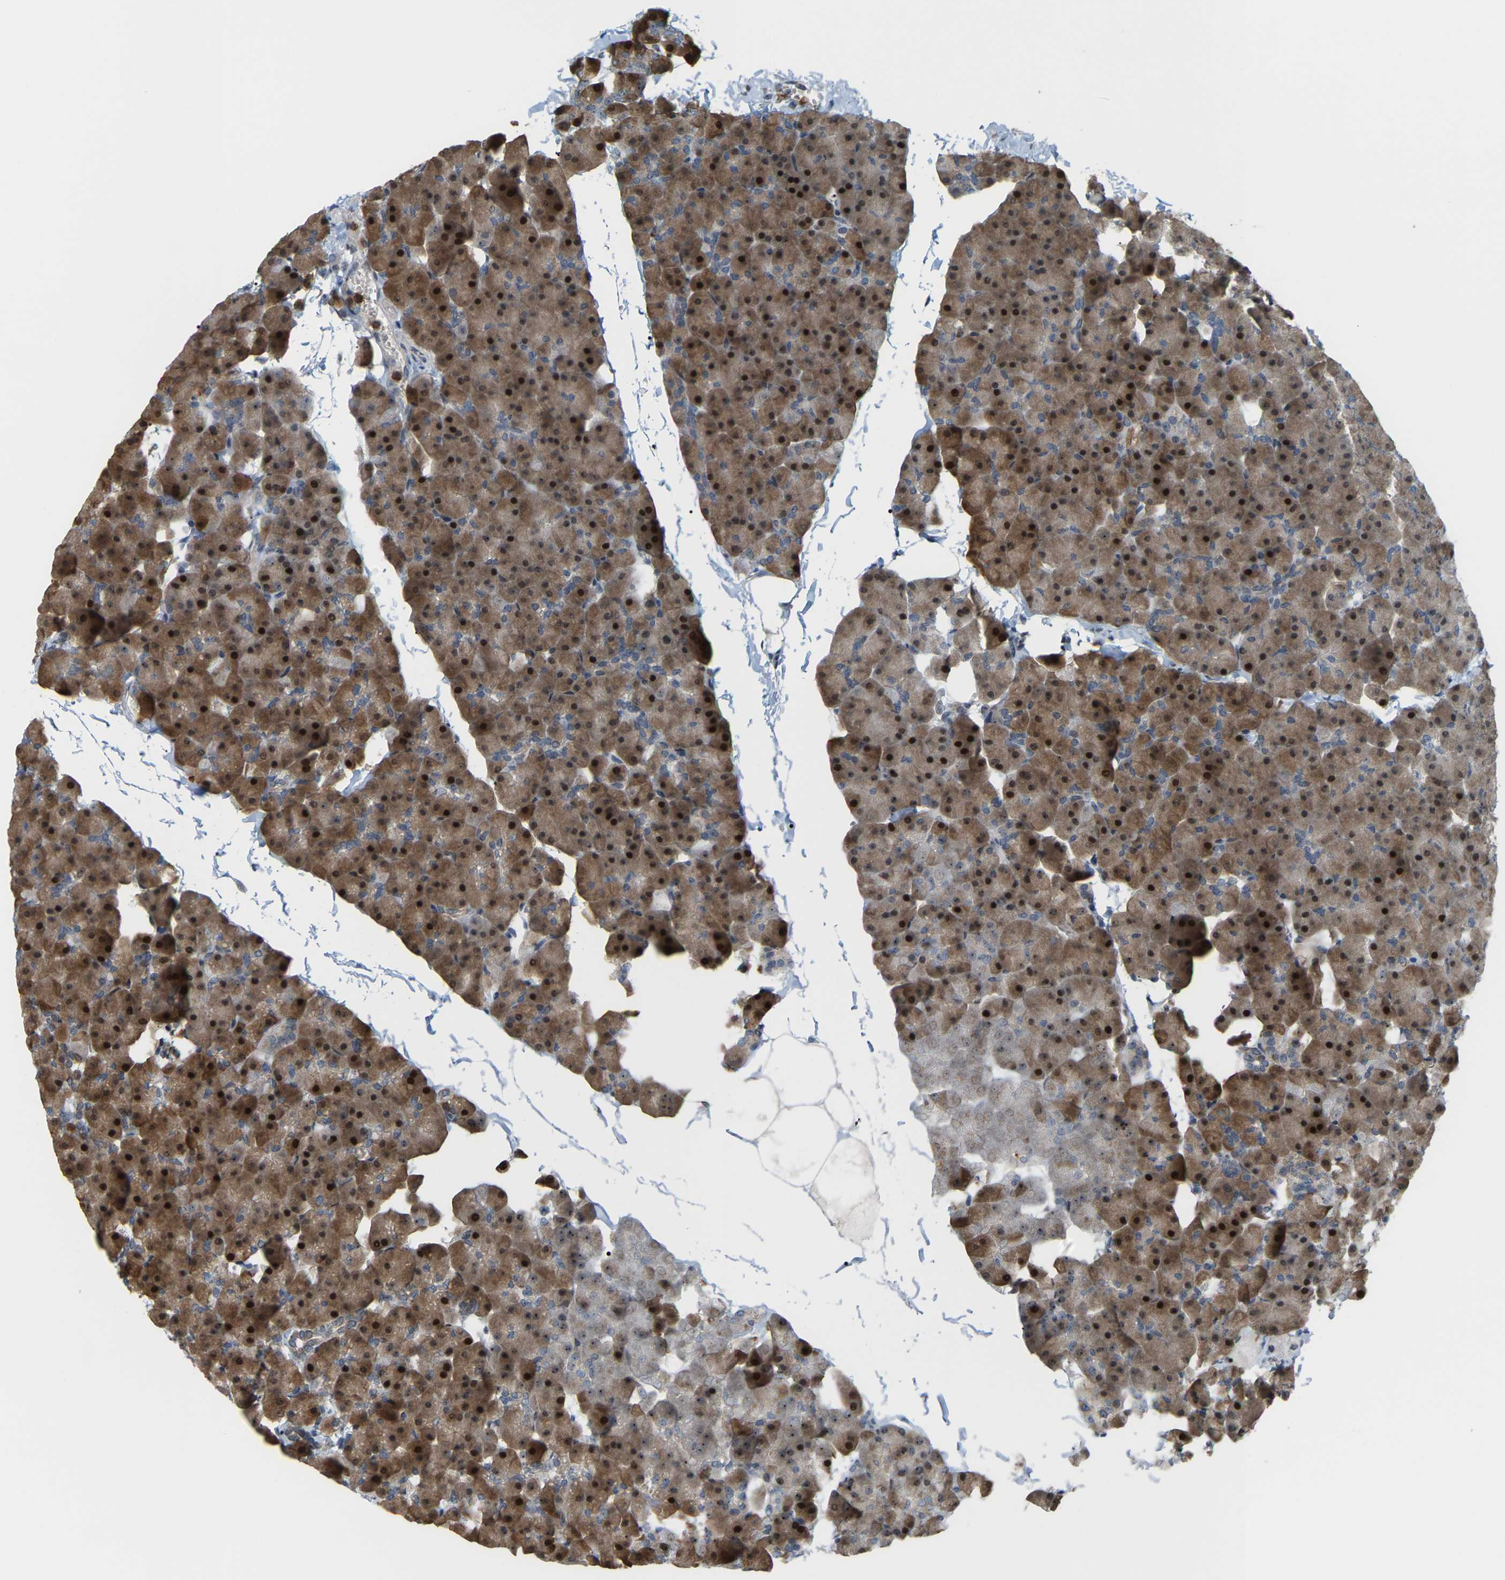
{"staining": {"intensity": "strong", "quantity": ">75%", "location": "cytoplasmic/membranous,nuclear"}, "tissue": "pancreas", "cell_type": "Exocrine glandular cells", "image_type": "normal", "snomed": [{"axis": "morphology", "description": "Normal tissue, NOS"}, {"axis": "topography", "description": "Pancreas"}], "caption": "Protein staining by immunohistochemistry displays strong cytoplasmic/membranous,nuclear expression in approximately >75% of exocrine glandular cells in benign pancreas. Using DAB (brown) and hematoxylin (blue) stains, captured at high magnification using brightfield microscopy.", "gene": "CROT", "patient": {"sex": "male", "age": 35}}